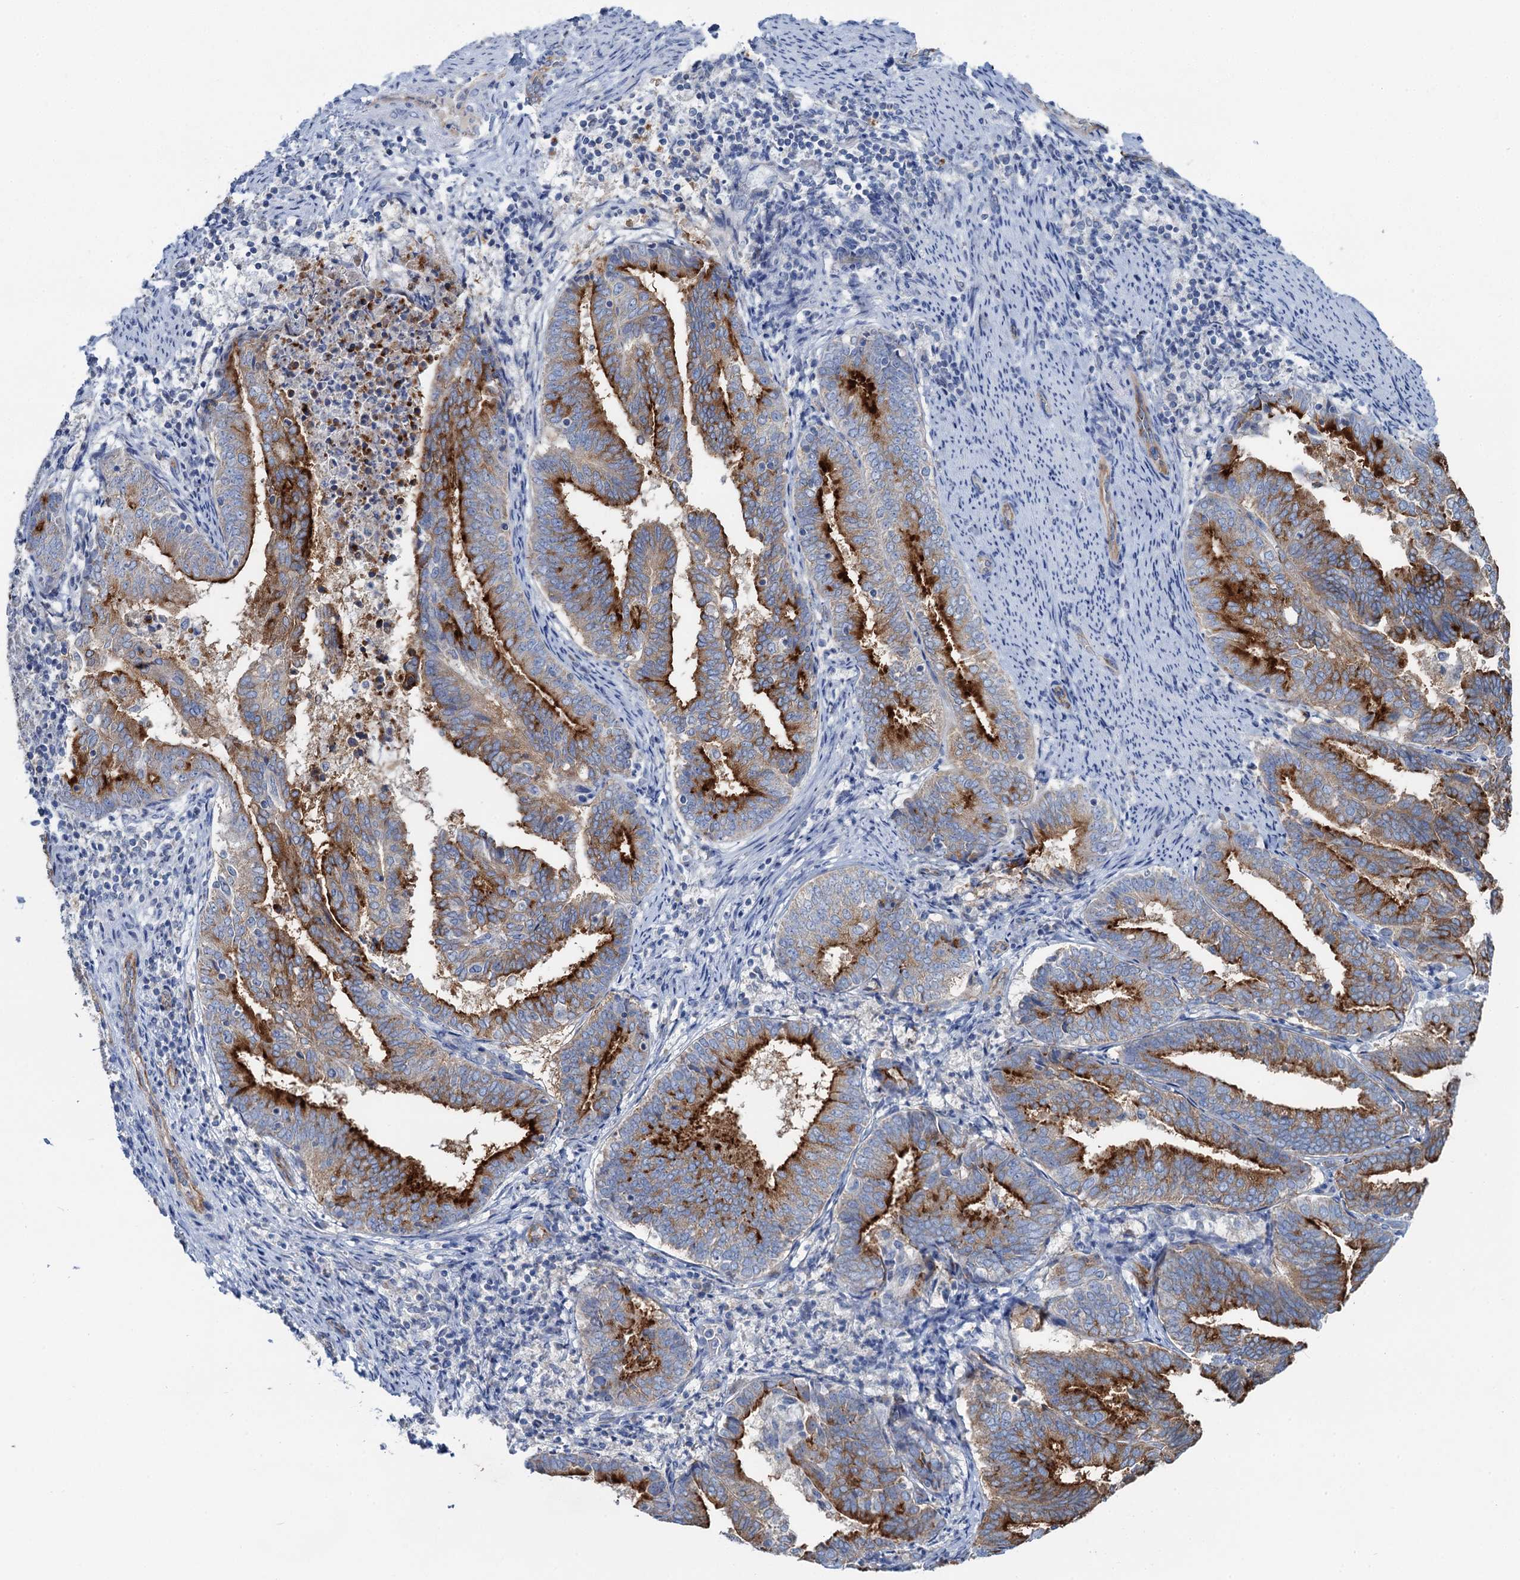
{"staining": {"intensity": "strong", "quantity": "25%-75%", "location": "cytoplasmic/membranous"}, "tissue": "endometrial cancer", "cell_type": "Tumor cells", "image_type": "cancer", "snomed": [{"axis": "morphology", "description": "Adenocarcinoma, NOS"}, {"axis": "topography", "description": "Endometrium"}], "caption": "Immunohistochemistry of human endometrial adenocarcinoma demonstrates high levels of strong cytoplasmic/membranous positivity in approximately 25%-75% of tumor cells. Immunohistochemistry (ihc) stains the protein of interest in brown and the nuclei are stained blue.", "gene": "PLLP", "patient": {"sex": "female", "age": 80}}